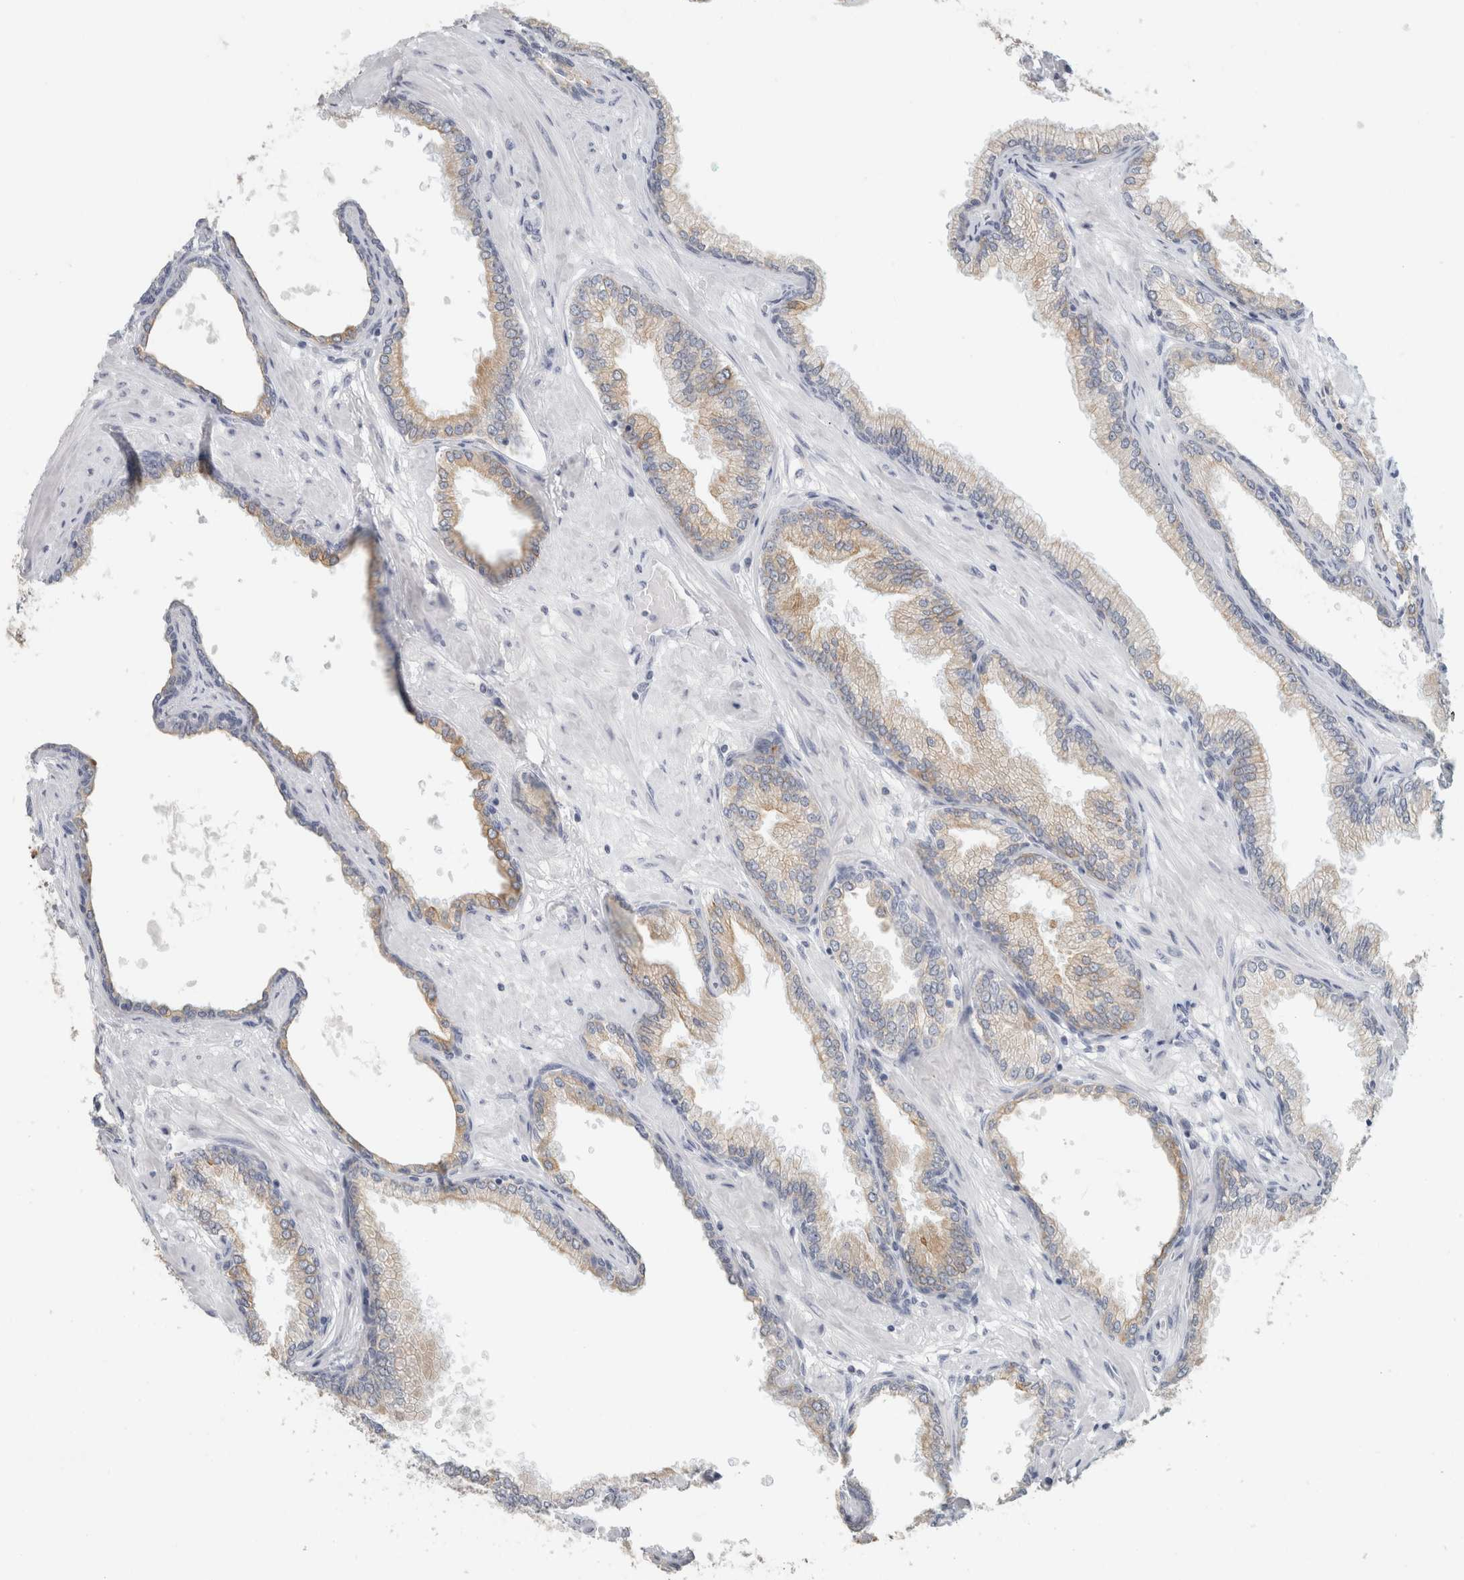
{"staining": {"intensity": "moderate", "quantity": ">75%", "location": "cytoplasmic/membranous"}, "tissue": "prostate cancer", "cell_type": "Tumor cells", "image_type": "cancer", "snomed": [{"axis": "morphology", "description": "Adenocarcinoma, Low grade"}, {"axis": "topography", "description": "Prostate"}], "caption": "Prostate cancer (adenocarcinoma (low-grade)) stained with DAB (3,3'-diaminobenzidine) IHC reveals medium levels of moderate cytoplasmic/membranous positivity in approximately >75% of tumor cells.", "gene": "SLC28A3", "patient": {"sex": "male", "age": 60}}